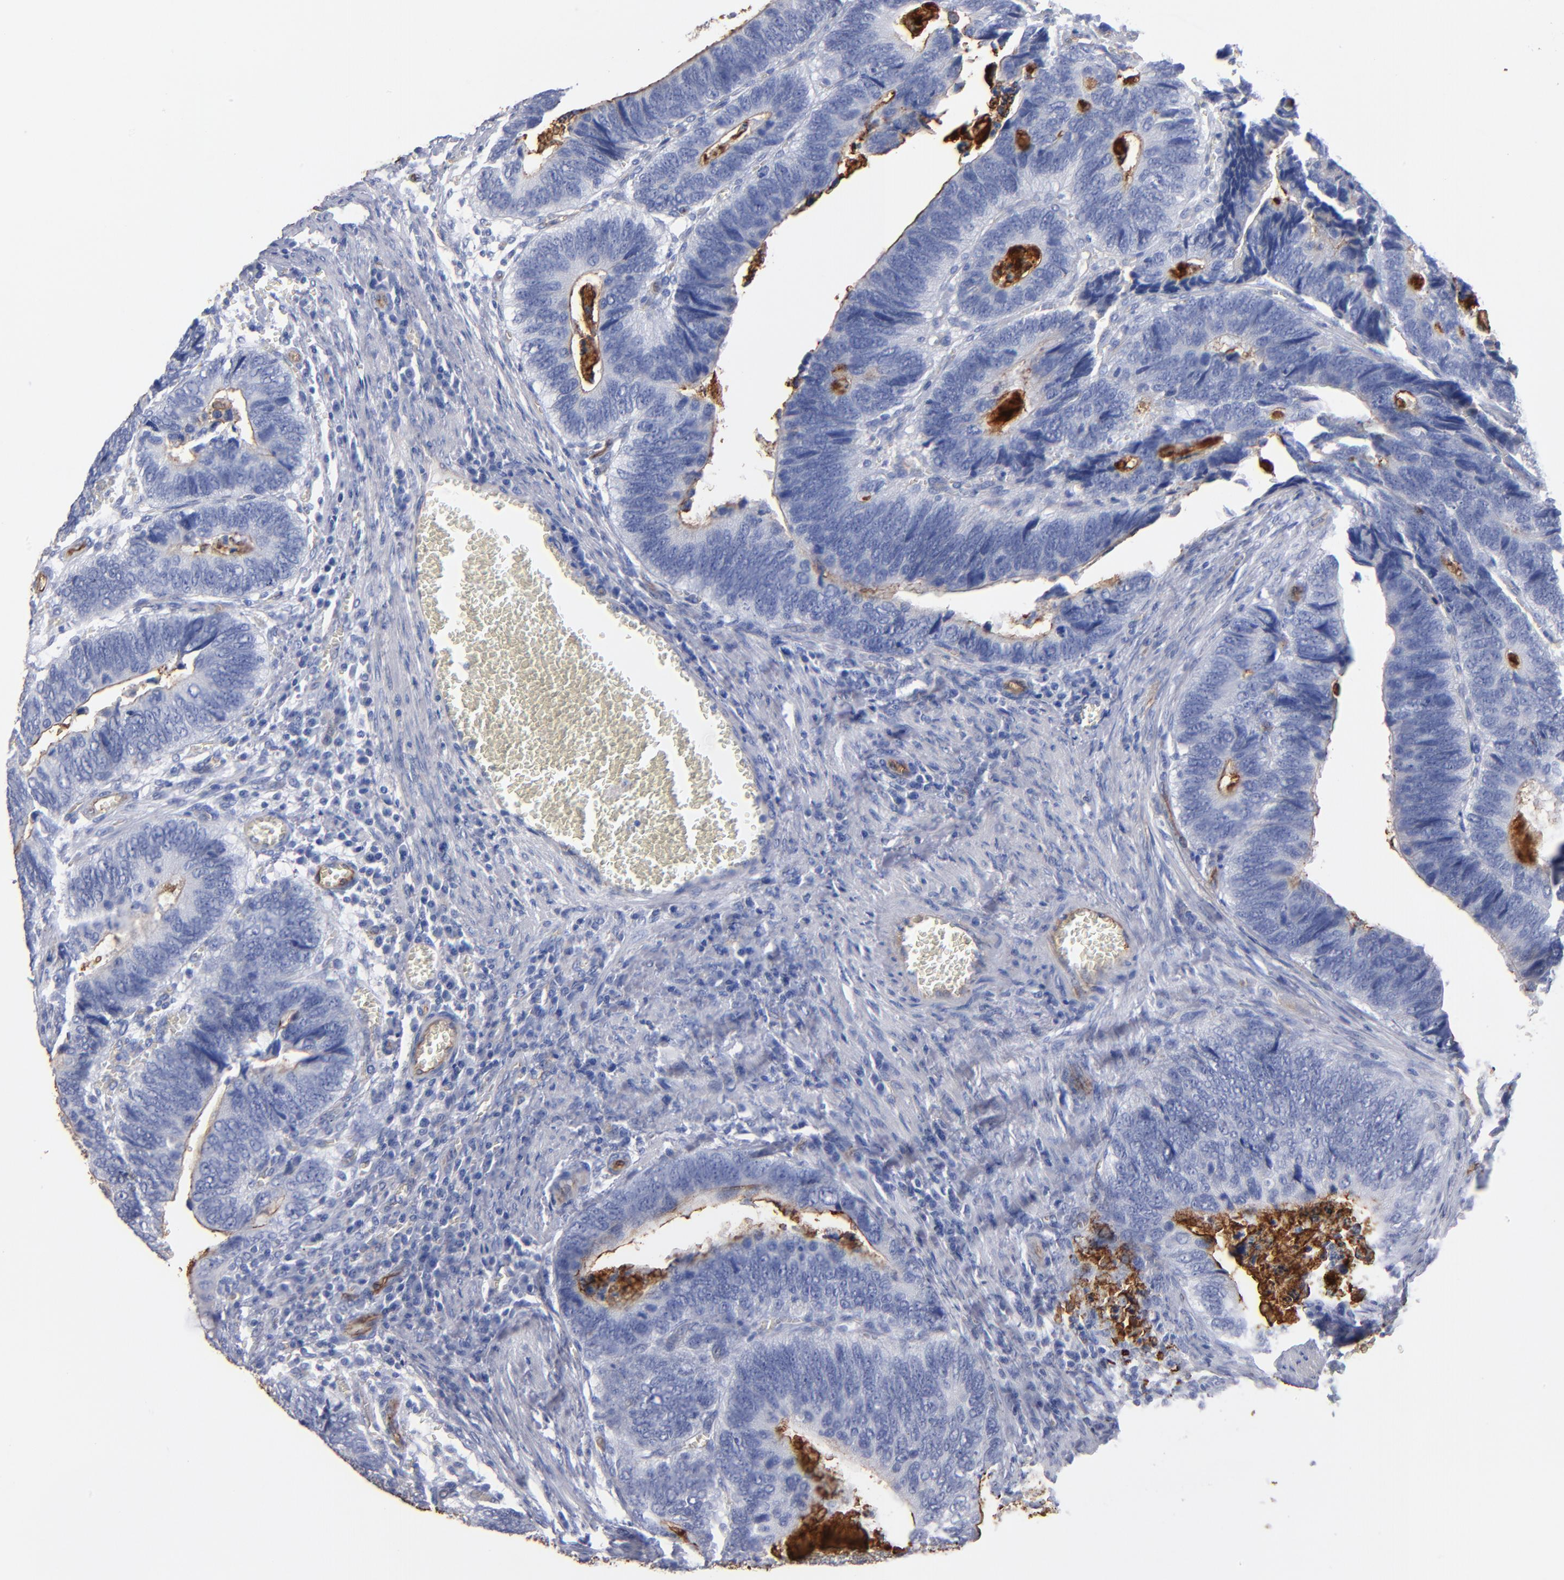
{"staining": {"intensity": "moderate", "quantity": "<25%", "location": "cytoplasmic/membranous"}, "tissue": "colorectal cancer", "cell_type": "Tumor cells", "image_type": "cancer", "snomed": [{"axis": "morphology", "description": "Adenocarcinoma, NOS"}, {"axis": "topography", "description": "Colon"}], "caption": "Protein staining of adenocarcinoma (colorectal) tissue reveals moderate cytoplasmic/membranous staining in approximately <25% of tumor cells. (IHC, brightfield microscopy, high magnification).", "gene": "TM4SF1", "patient": {"sex": "male", "age": 72}}